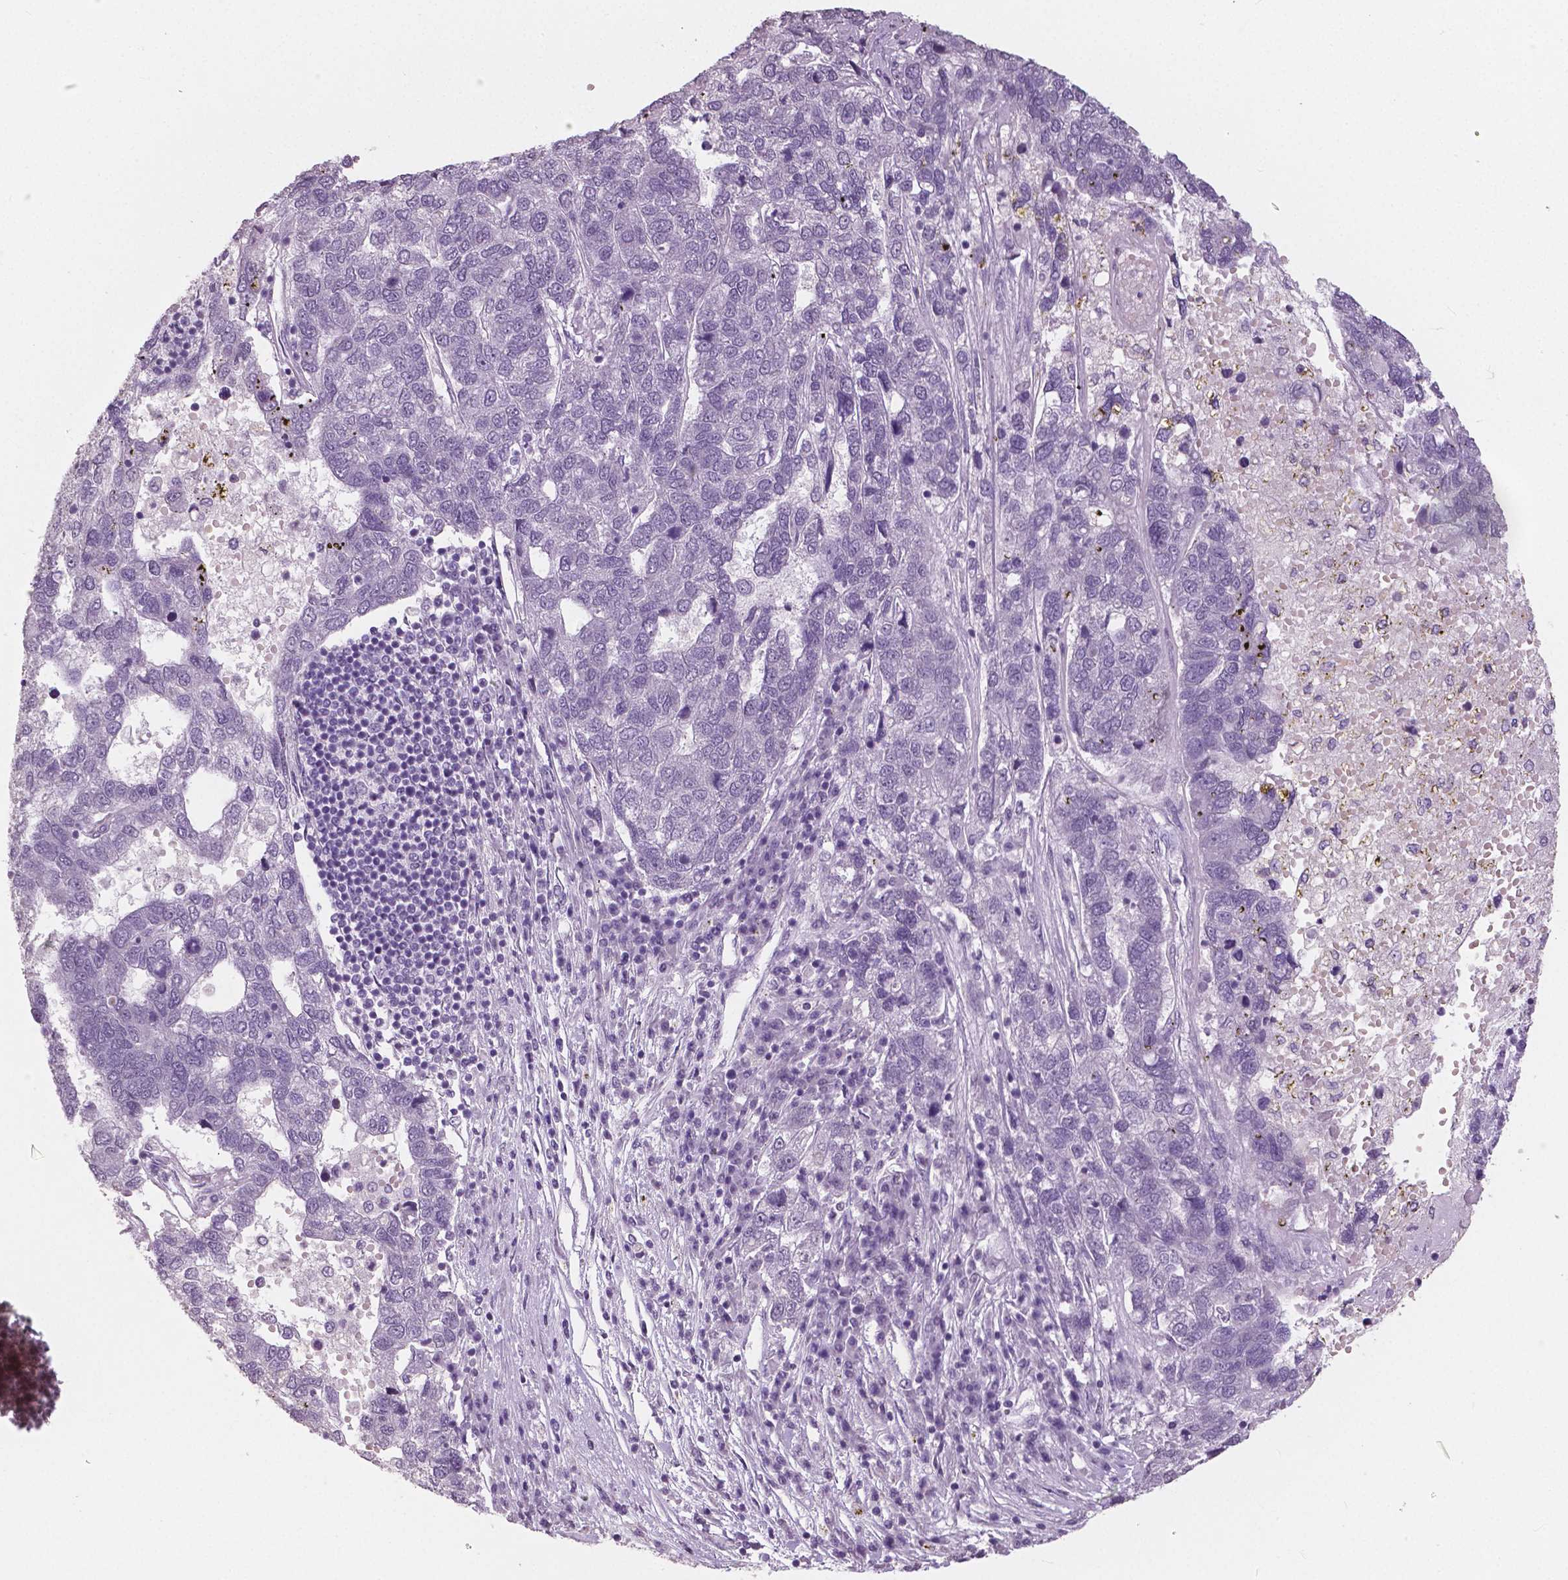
{"staining": {"intensity": "negative", "quantity": "none", "location": "none"}, "tissue": "pancreatic cancer", "cell_type": "Tumor cells", "image_type": "cancer", "snomed": [{"axis": "morphology", "description": "Adenocarcinoma, NOS"}, {"axis": "topography", "description": "Pancreas"}], "caption": "High power microscopy photomicrograph of an IHC image of adenocarcinoma (pancreatic), revealing no significant positivity in tumor cells.", "gene": "NECAB1", "patient": {"sex": "female", "age": 61}}